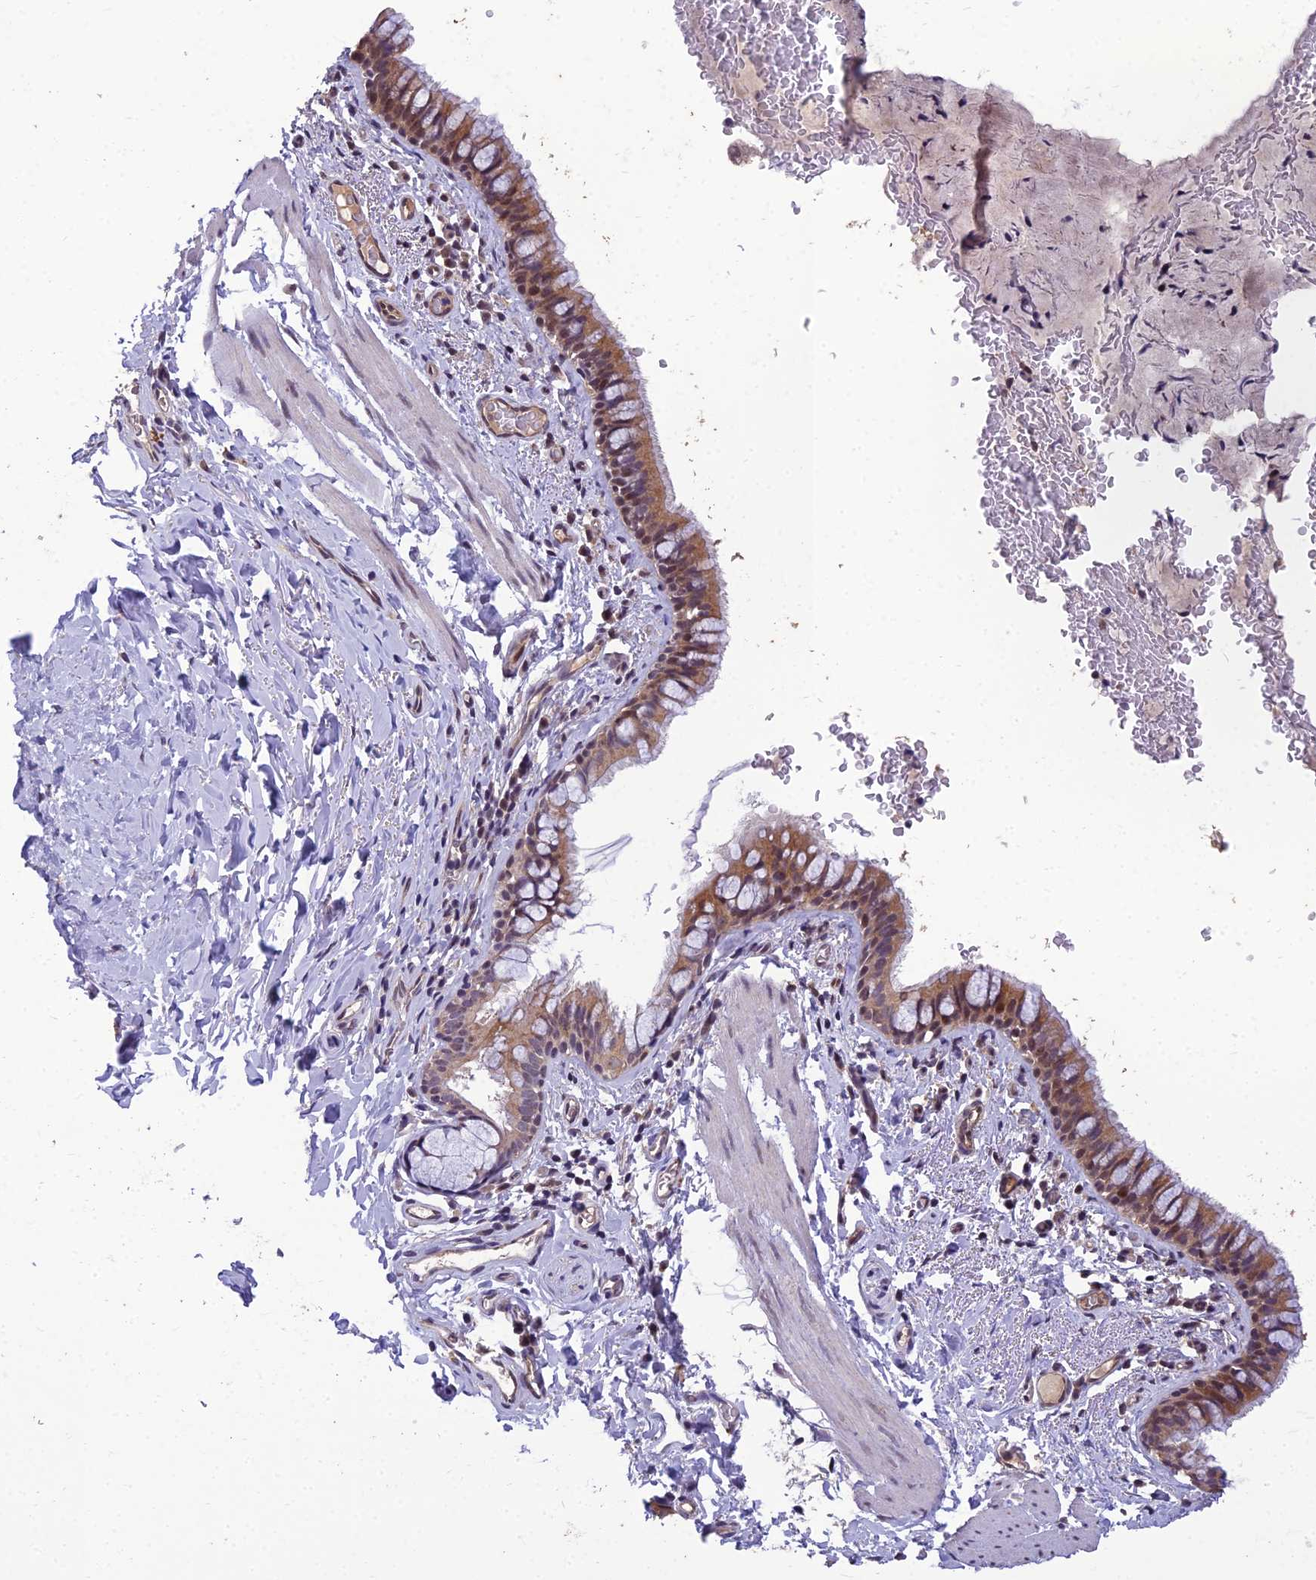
{"staining": {"intensity": "moderate", "quantity": ">75%", "location": "cytoplasmic/membranous,nuclear"}, "tissue": "bronchus", "cell_type": "Respiratory epithelial cells", "image_type": "normal", "snomed": [{"axis": "morphology", "description": "Normal tissue, NOS"}, {"axis": "topography", "description": "Cartilage tissue"}, {"axis": "topography", "description": "Bronchus"}], "caption": "Human bronchus stained for a protein (brown) exhibits moderate cytoplasmic/membranous,nuclear positive expression in approximately >75% of respiratory epithelial cells.", "gene": "GRWD1", "patient": {"sex": "female", "age": 36}}